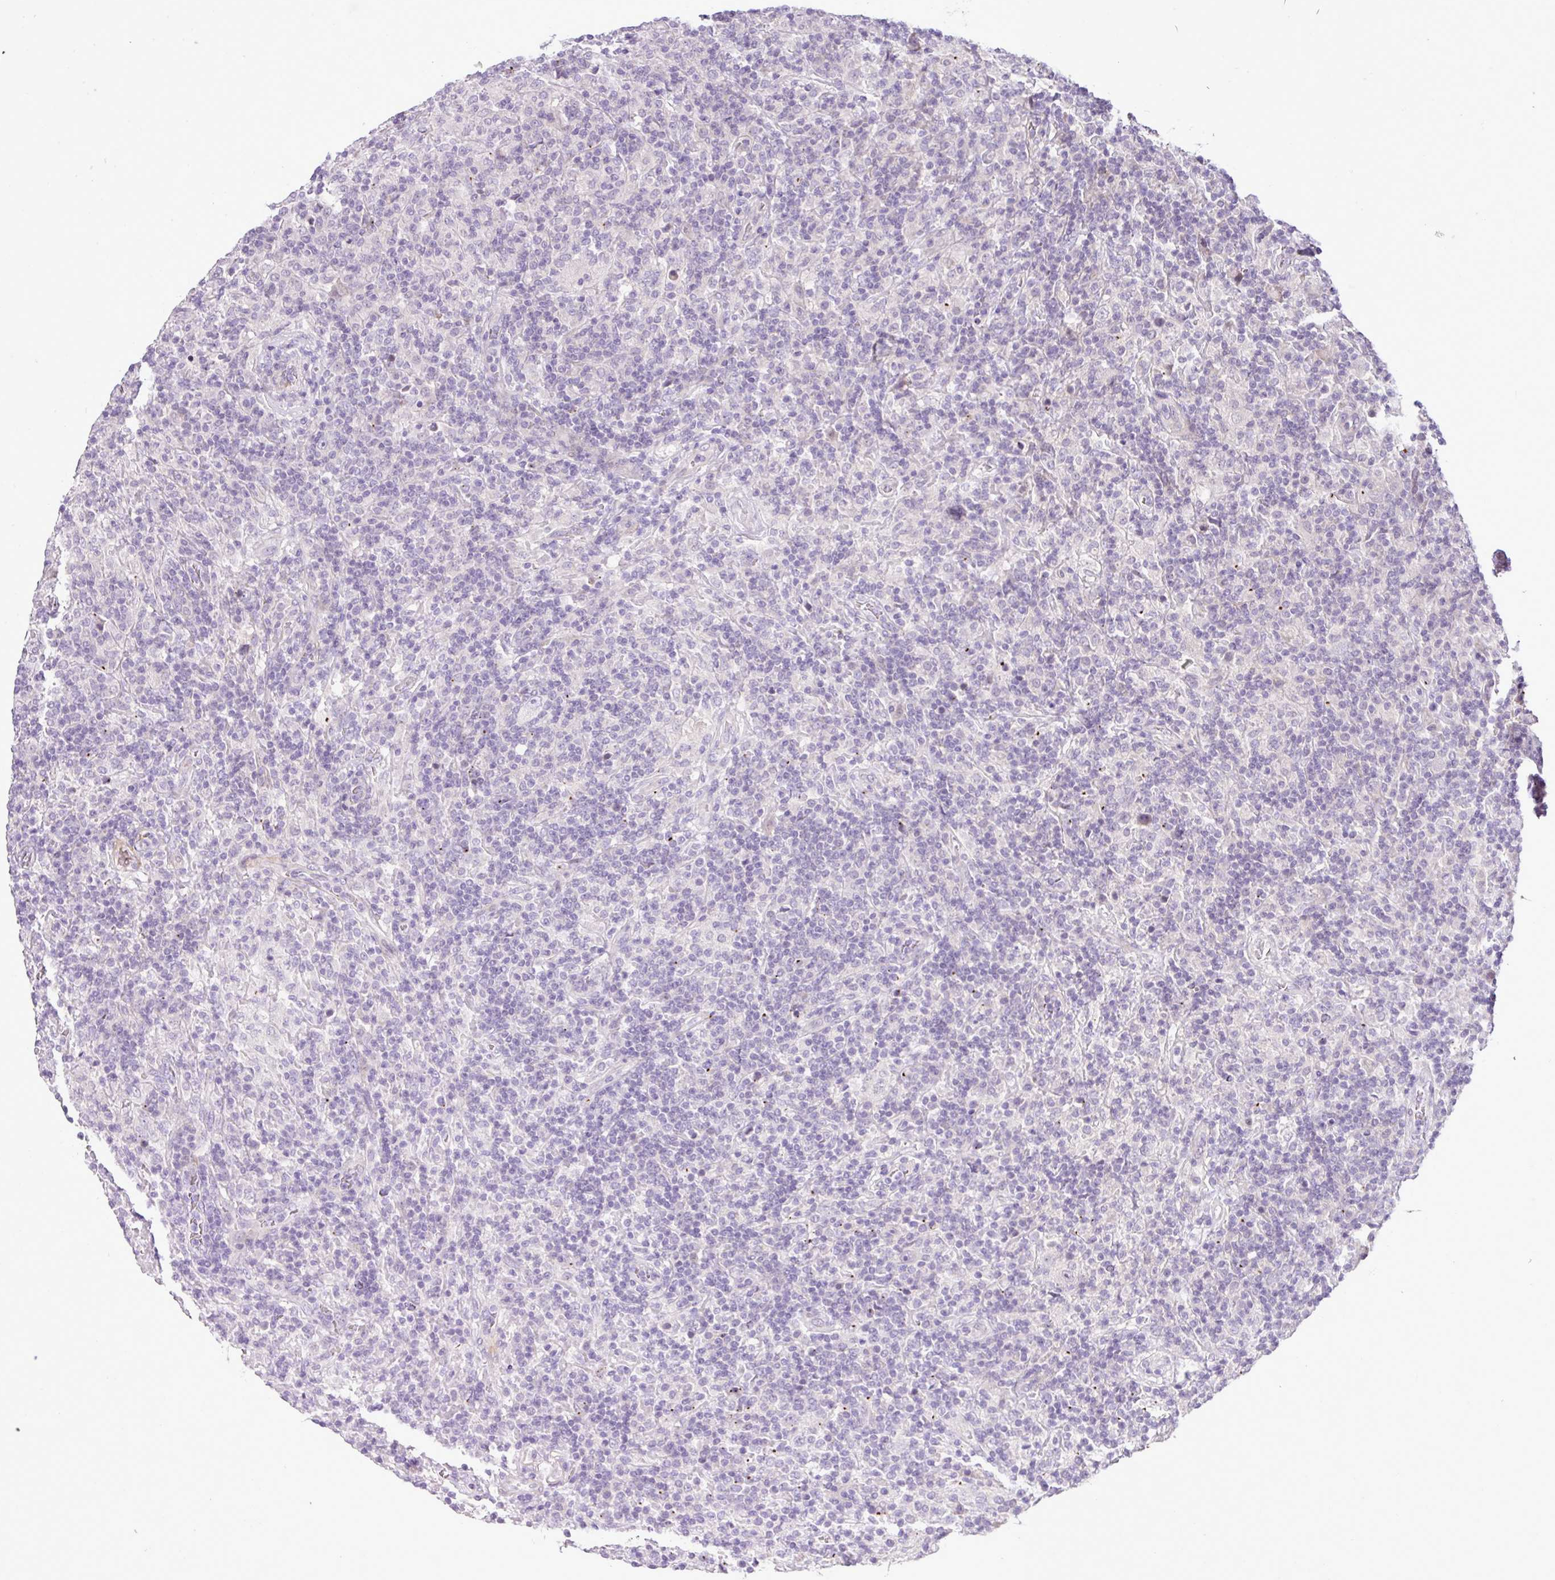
{"staining": {"intensity": "negative", "quantity": "none", "location": "none"}, "tissue": "lymphoma", "cell_type": "Tumor cells", "image_type": "cancer", "snomed": [{"axis": "morphology", "description": "Hodgkin's disease, NOS"}, {"axis": "topography", "description": "Lymph node"}], "caption": "Immunohistochemical staining of human Hodgkin's disease exhibits no significant expression in tumor cells.", "gene": "DNAJB13", "patient": {"sex": "male", "age": 70}}